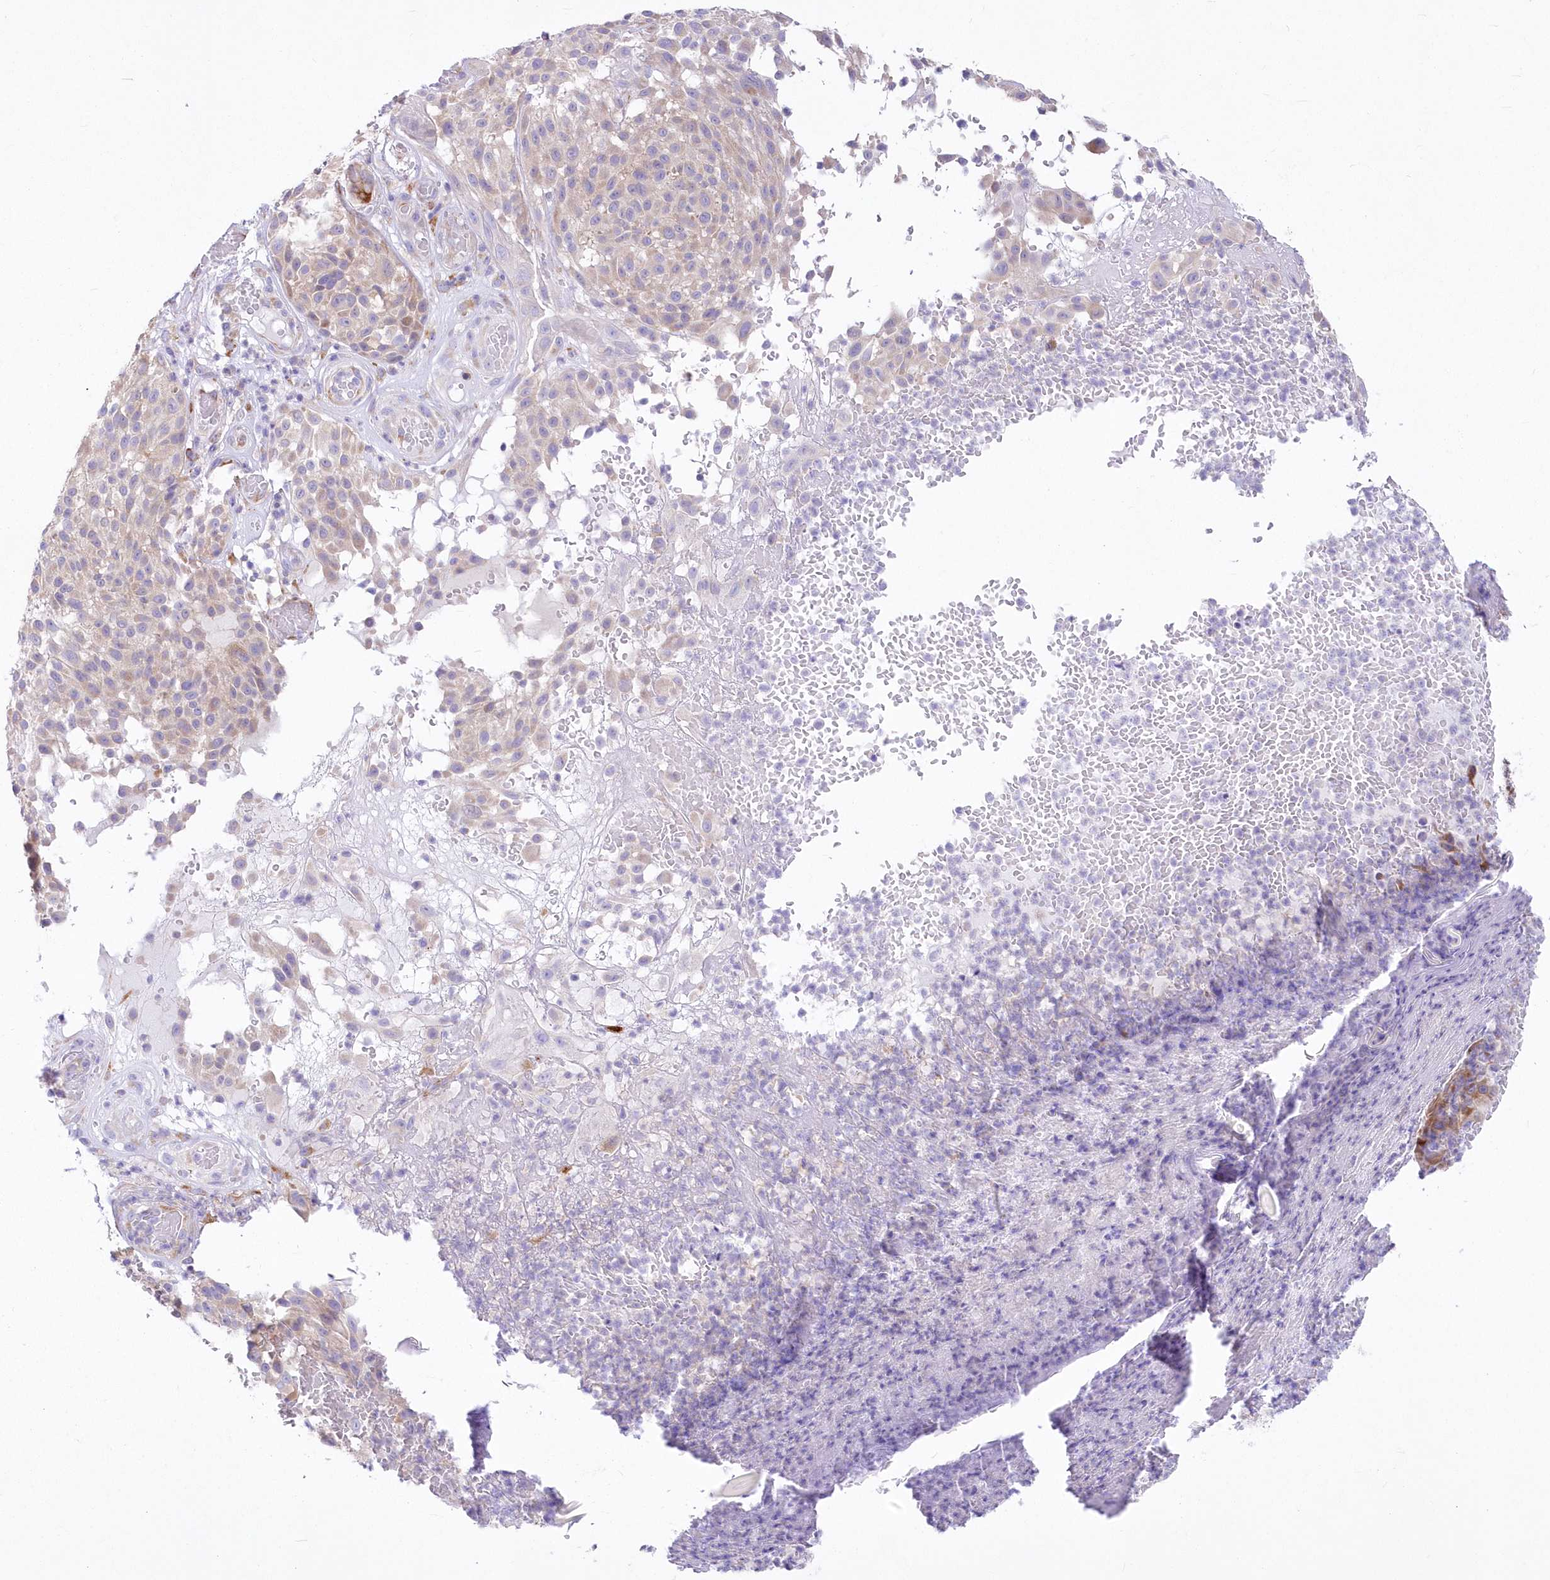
{"staining": {"intensity": "negative", "quantity": "none", "location": "none"}, "tissue": "melanoma", "cell_type": "Tumor cells", "image_type": "cancer", "snomed": [{"axis": "morphology", "description": "Malignant melanoma, NOS"}, {"axis": "topography", "description": "Skin"}], "caption": "Malignant melanoma was stained to show a protein in brown. There is no significant expression in tumor cells.", "gene": "YTHDC2", "patient": {"sex": "male", "age": 83}}